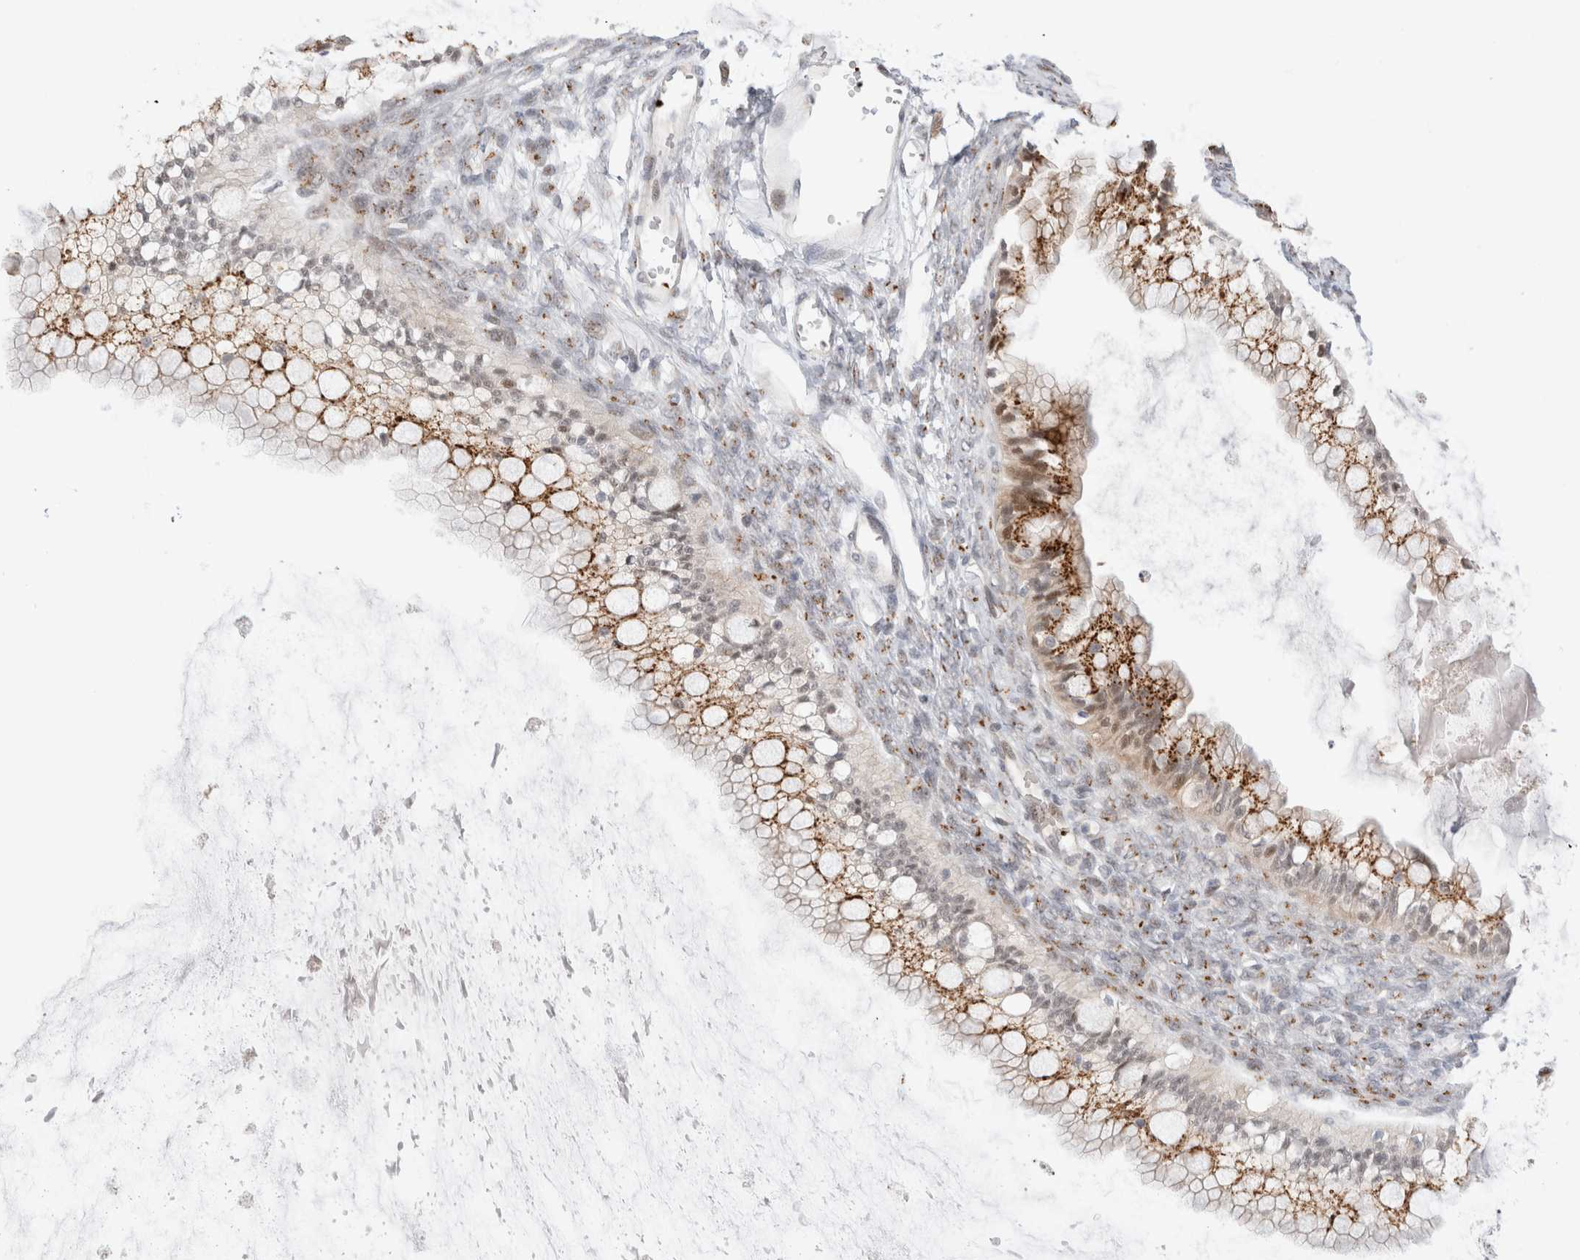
{"staining": {"intensity": "strong", "quantity": ">75%", "location": "cytoplasmic/membranous,nuclear"}, "tissue": "ovarian cancer", "cell_type": "Tumor cells", "image_type": "cancer", "snomed": [{"axis": "morphology", "description": "Cystadenocarcinoma, mucinous, NOS"}, {"axis": "topography", "description": "Ovary"}], "caption": "A brown stain shows strong cytoplasmic/membranous and nuclear staining of a protein in human ovarian mucinous cystadenocarcinoma tumor cells. (DAB IHC with brightfield microscopy, high magnification).", "gene": "VPS28", "patient": {"sex": "female", "age": 57}}